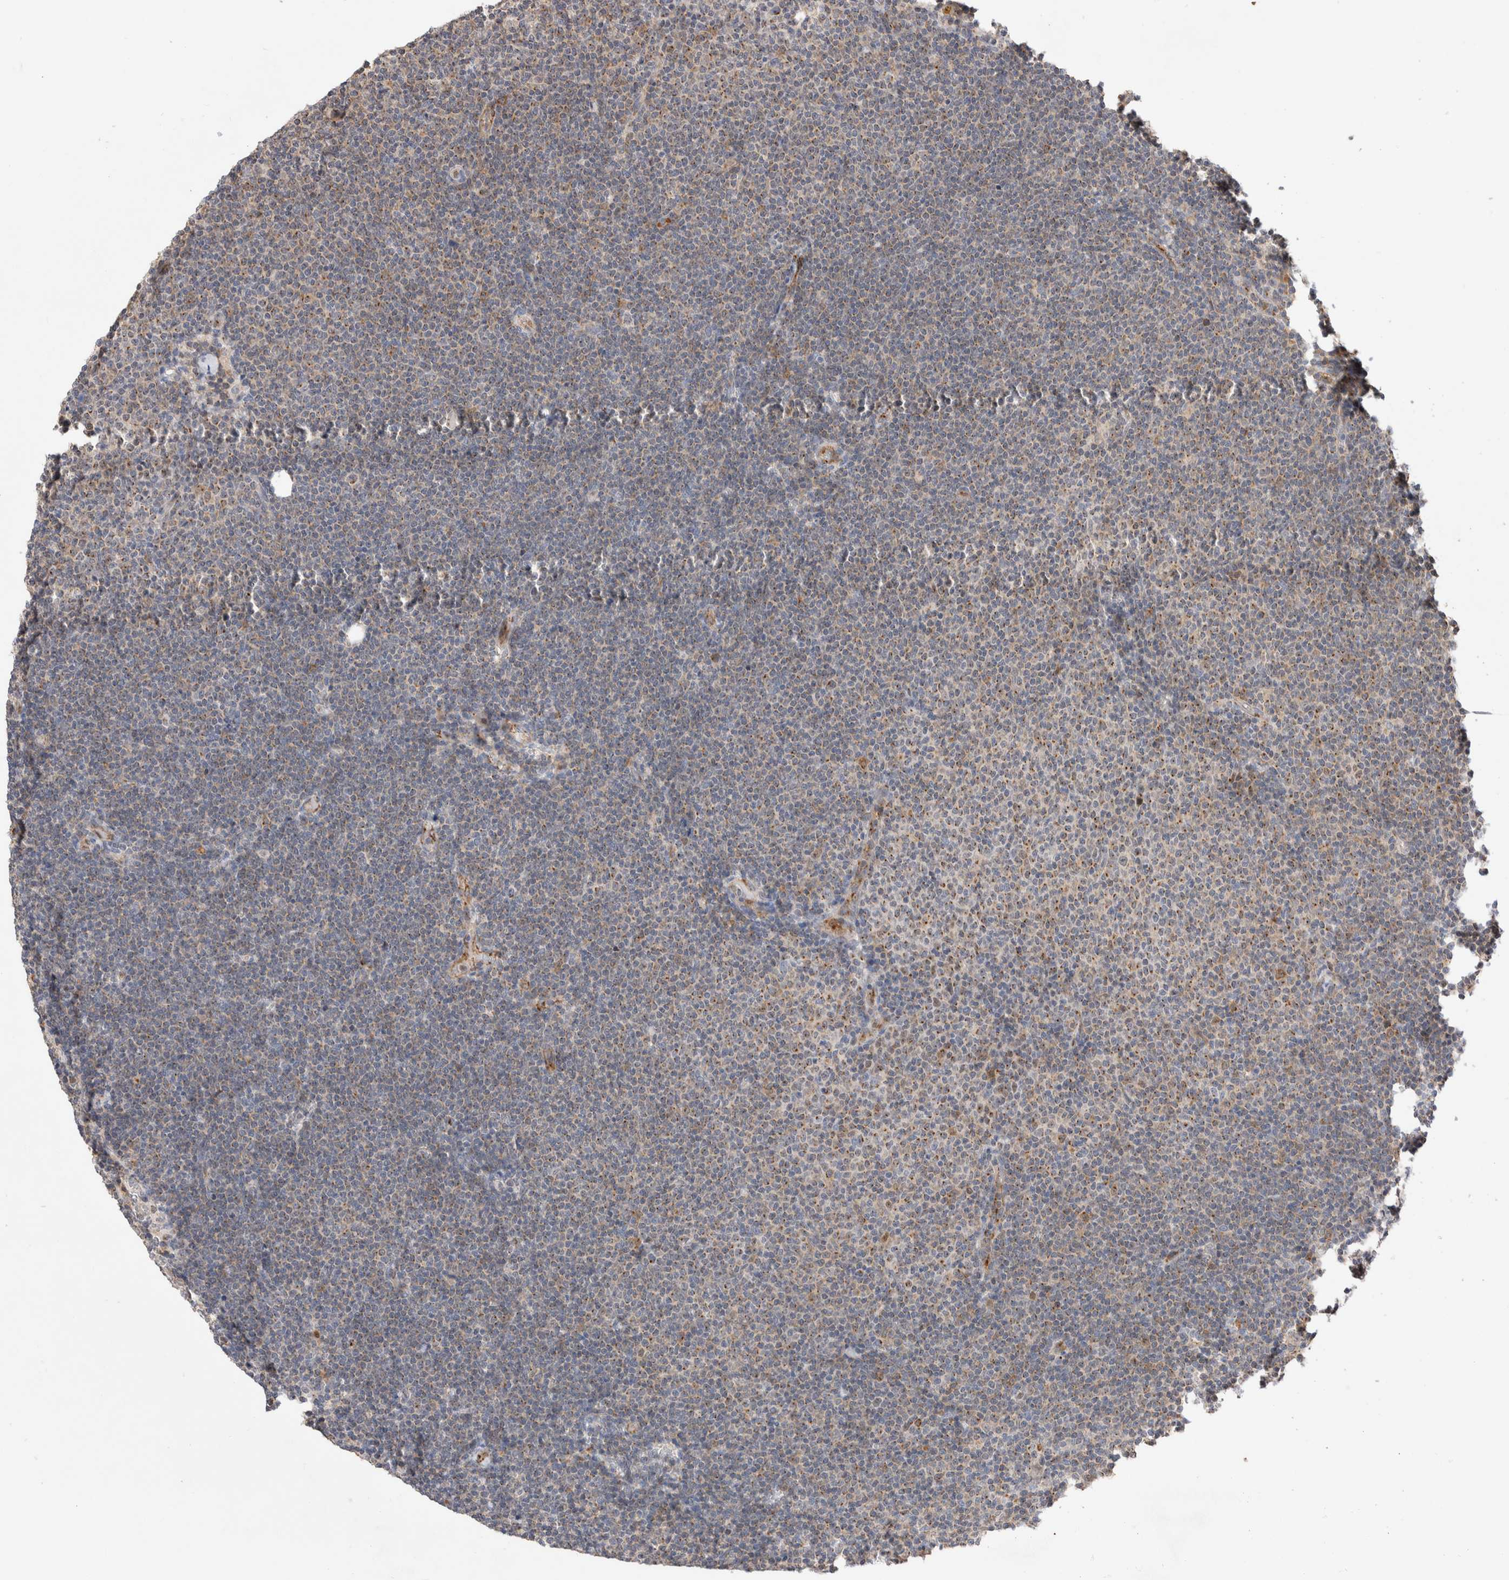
{"staining": {"intensity": "weak", "quantity": "25%-75%", "location": "cytoplasmic/membranous"}, "tissue": "lymphoma", "cell_type": "Tumor cells", "image_type": "cancer", "snomed": [{"axis": "morphology", "description": "Malignant lymphoma, non-Hodgkin's type, Low grade"}, {"axis": "topography", "description": "Lymph node"}], "caption": "The immunohistochemical stain shows weak cytoplasmic/membranous staining in tumor cells of lymphoma tissue.", "gene": "NSMAF", "patient": {"sex": "female", "age": 53}}